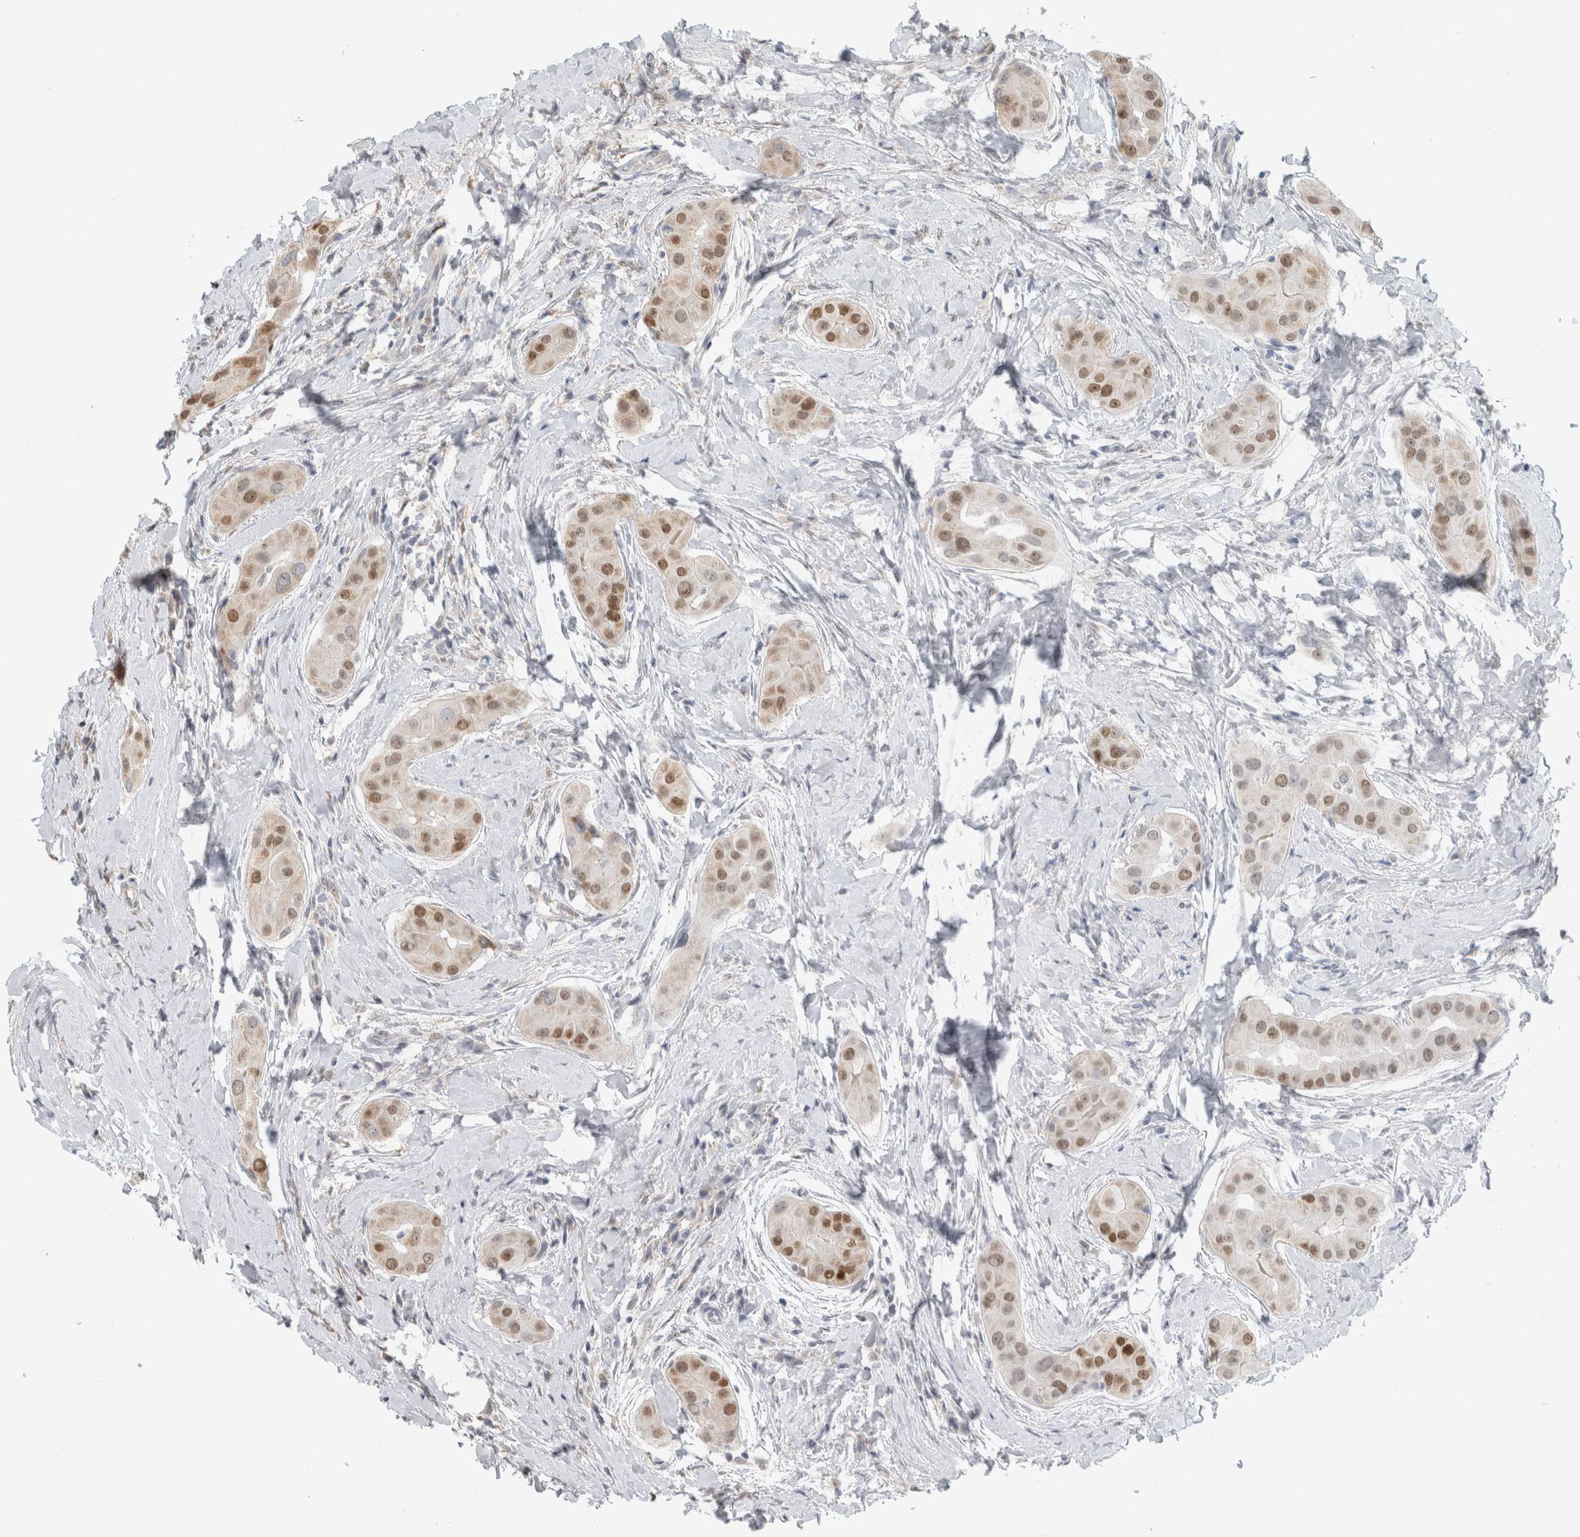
{"staining": {"intensity": "strong", "quantity": ">75%", "location": "nuclear"}, "tissue": "thyroid cancer", "cell_type": "Tumor cells", "image_type": "cancer", "snomed": [{"axis": "morphology", "description": "Papillary adenocarcinoma, NOS"}, {"axis": "topography", "description": "Thyroid gland"}], "caption": "High-power microscopy captured an immunohistochemistry histopathology image of thyroid cancer (papillary adenocarcinoma), revealing strong nuclear staining in approximately >75% of tumor cells. Ihc stains the protein of interest in brown and the nuclei are stained blue.", "gene": "NAB2", "patient": {"sex": "male", "age": 33}}